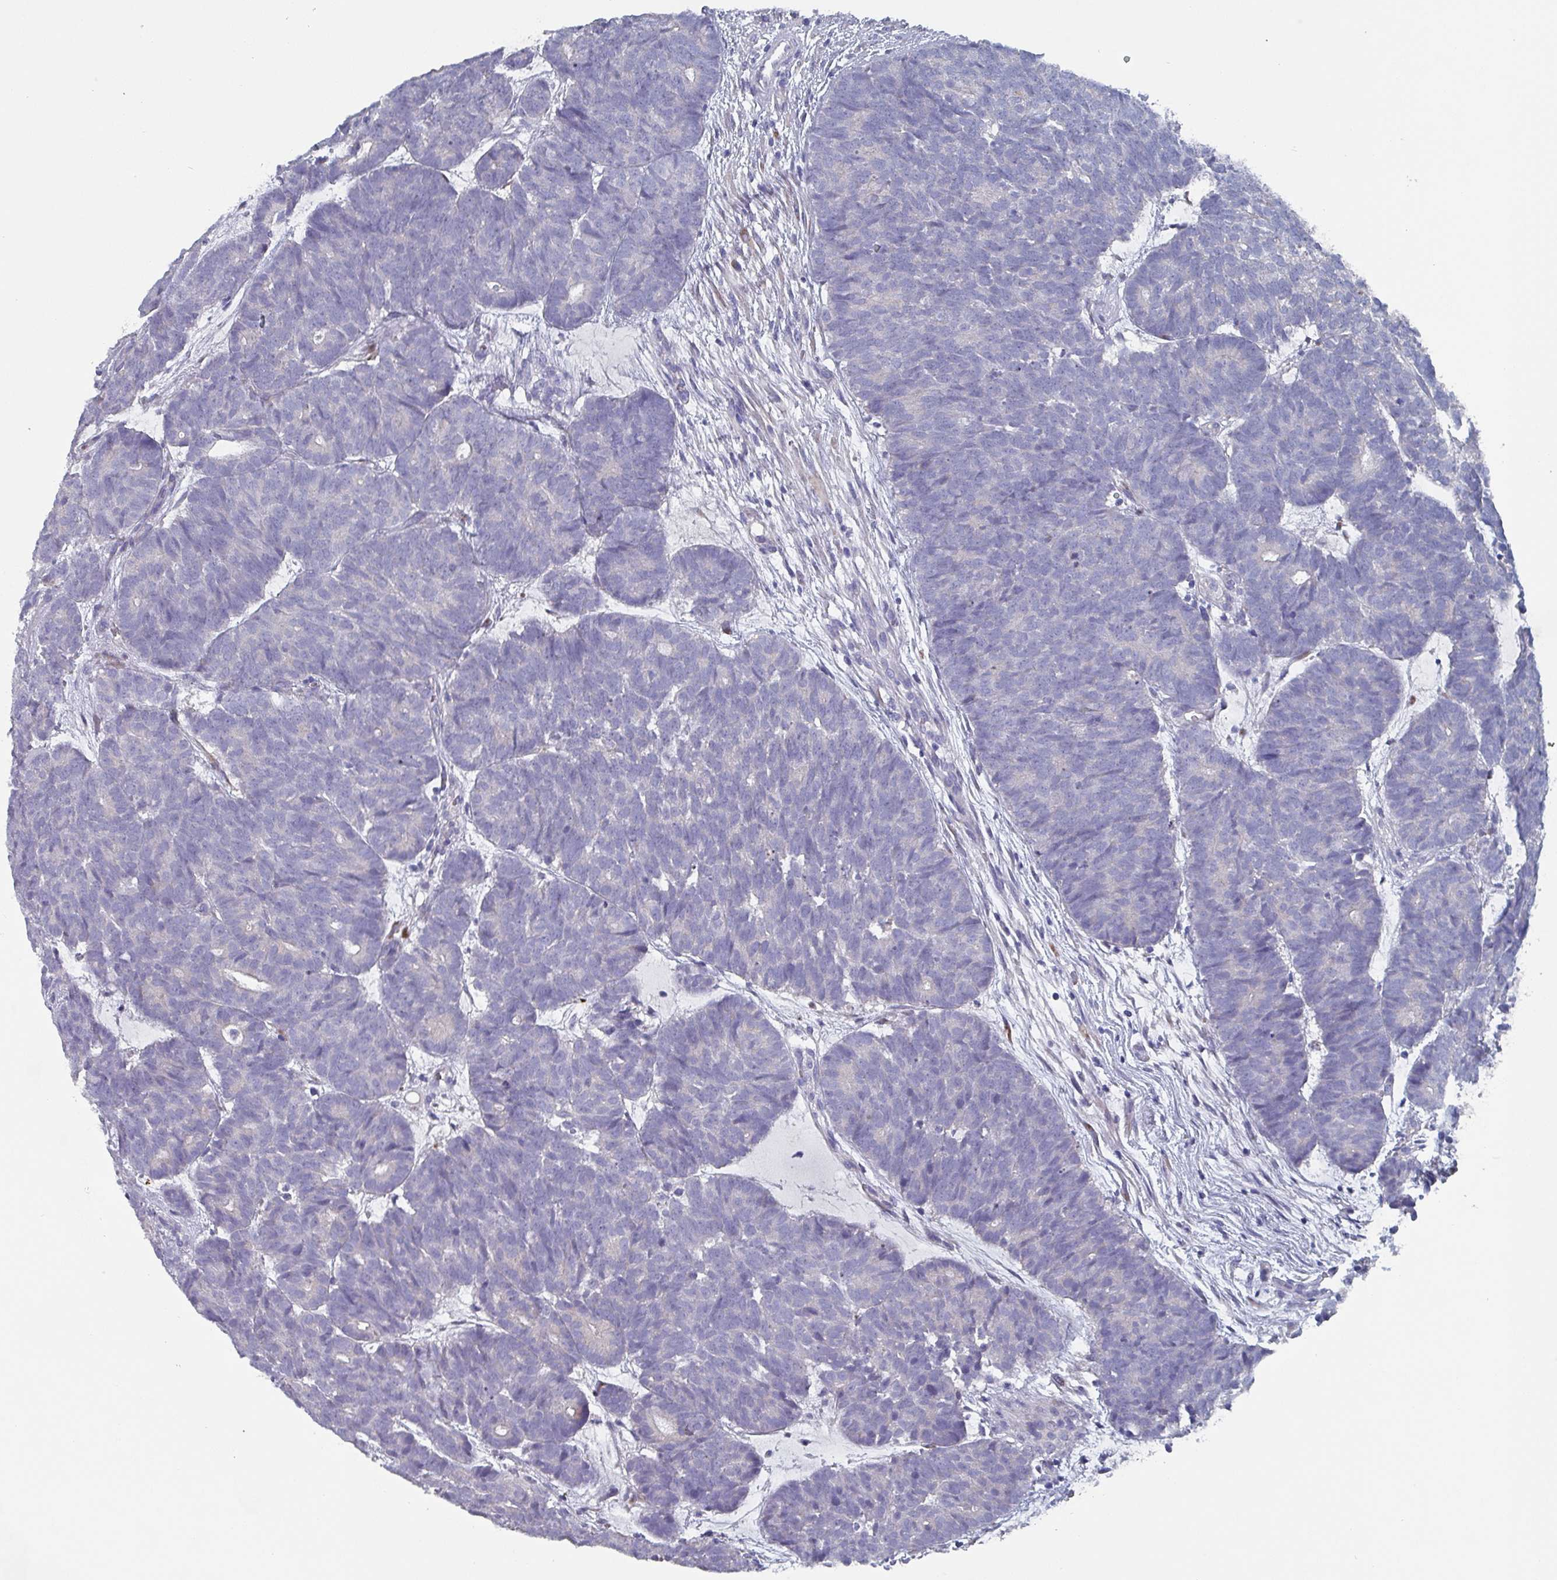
{"staining": {"intensity": "negative", "quantity": "none", "location": "none"}, "tissue": "head and neck cancer", "cell_type": "Tumor cells", "image_type": "cancer", "snomed": [{"axis": "morphology", "description": "Adenocarcinoma, NOS"}, {"axis": "topography", "description": "Head-Neck"}], "caption": "Head and neck cancer (adenocarcinoma) stained for a protein using IHC exhibits no expression tumor cells.", "gene": "DRD5", "patient": {"sex": "female", "age": 81}}